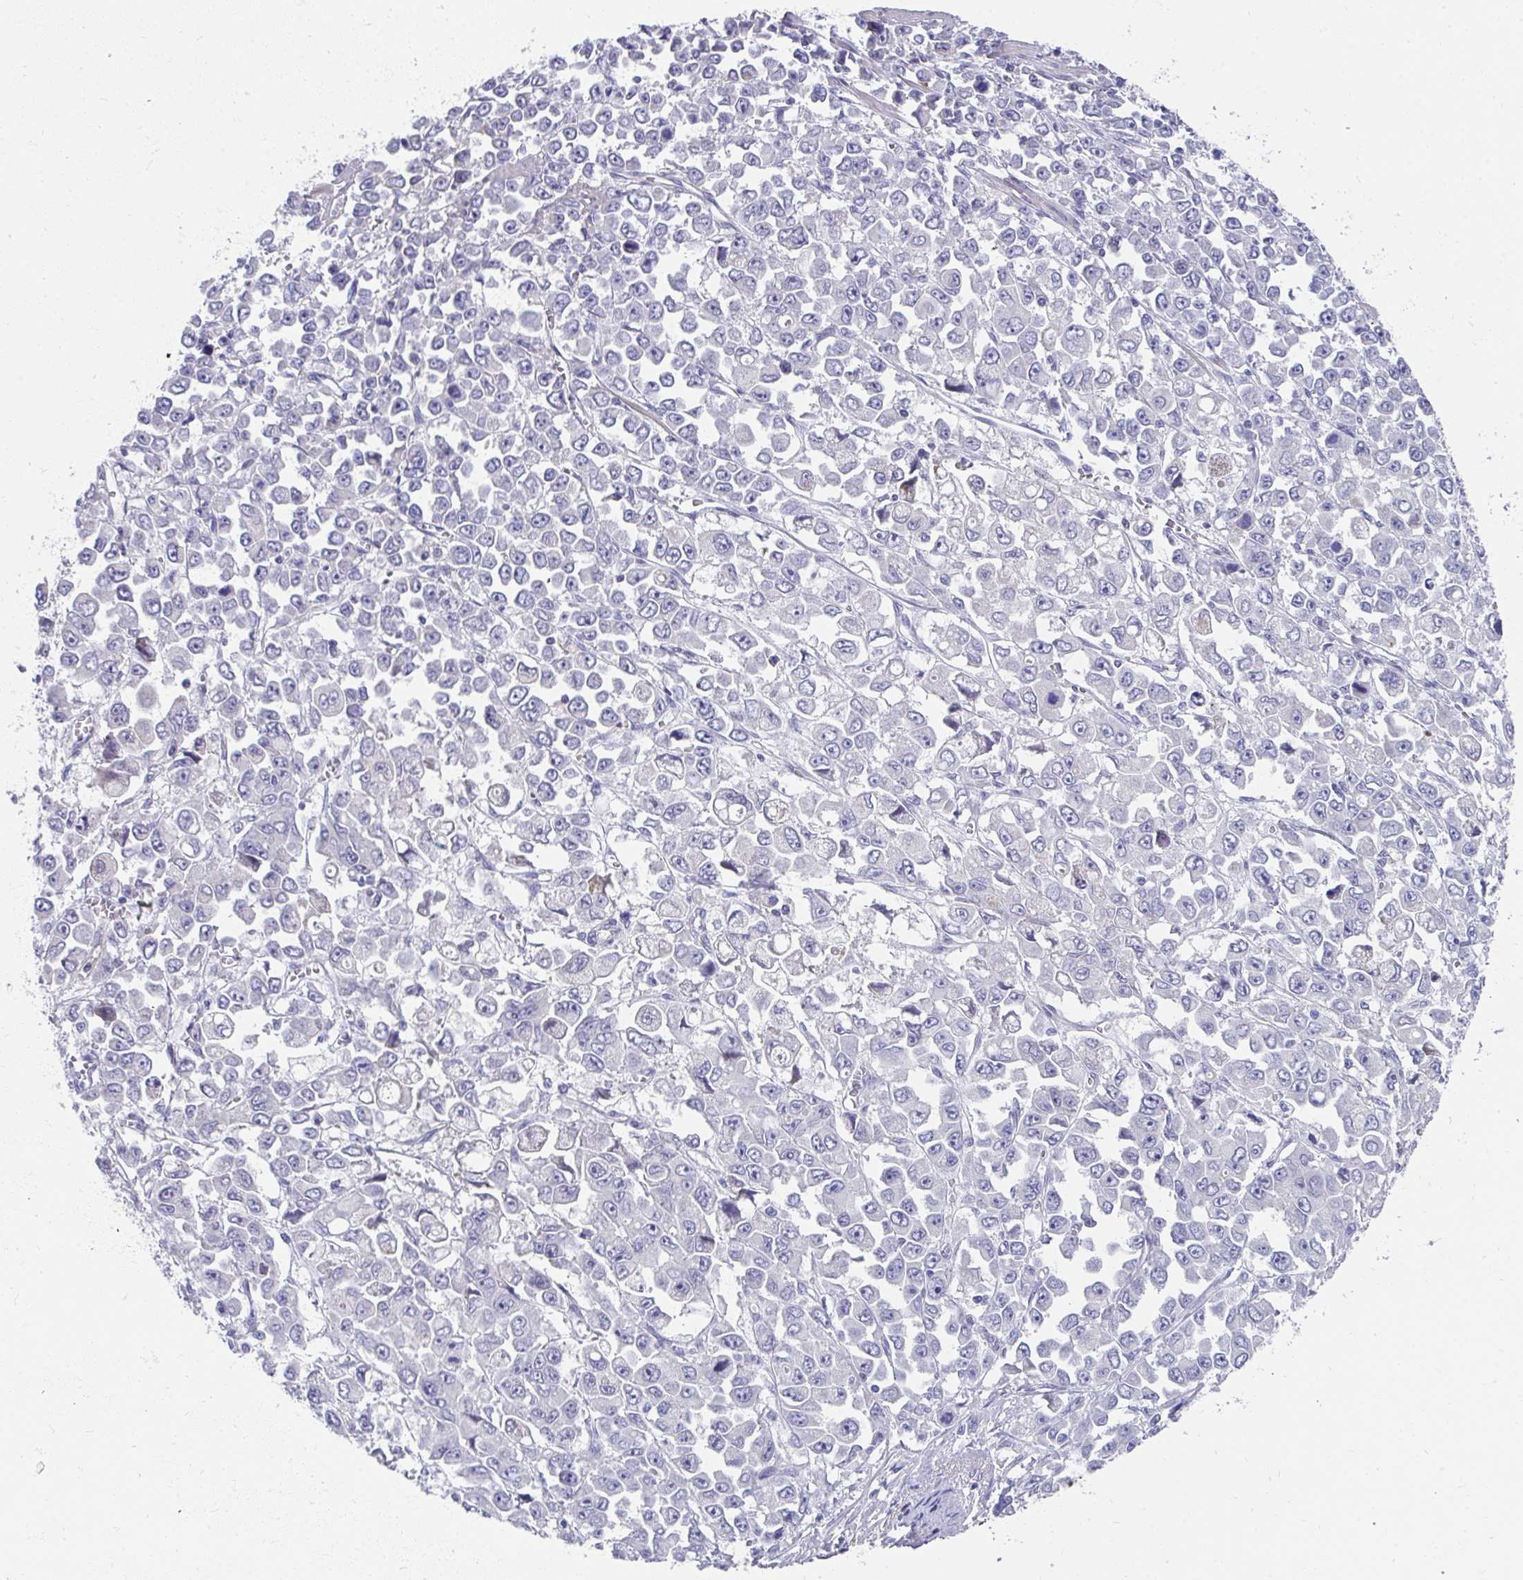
{"staining": {"intensity": "negative", "quantity": "none", "location": "none"}, "tissue": "stomach cancer", "cell_type": "Tumor cells", "image_type": "cancer", "snomed": [{"axis": "morphology", "description": "Adenocarcinoma, NOS"}, {"axis": "topography", "description": "Stomach, upper"}], "caption": "Stomach cancer (adenocarcinoma) stained for a protein using immunohistochemistry demonstrates no expression tumor cells.", "gene": "SLAMF7", "patient": {"sex": "male", "age": 70}}